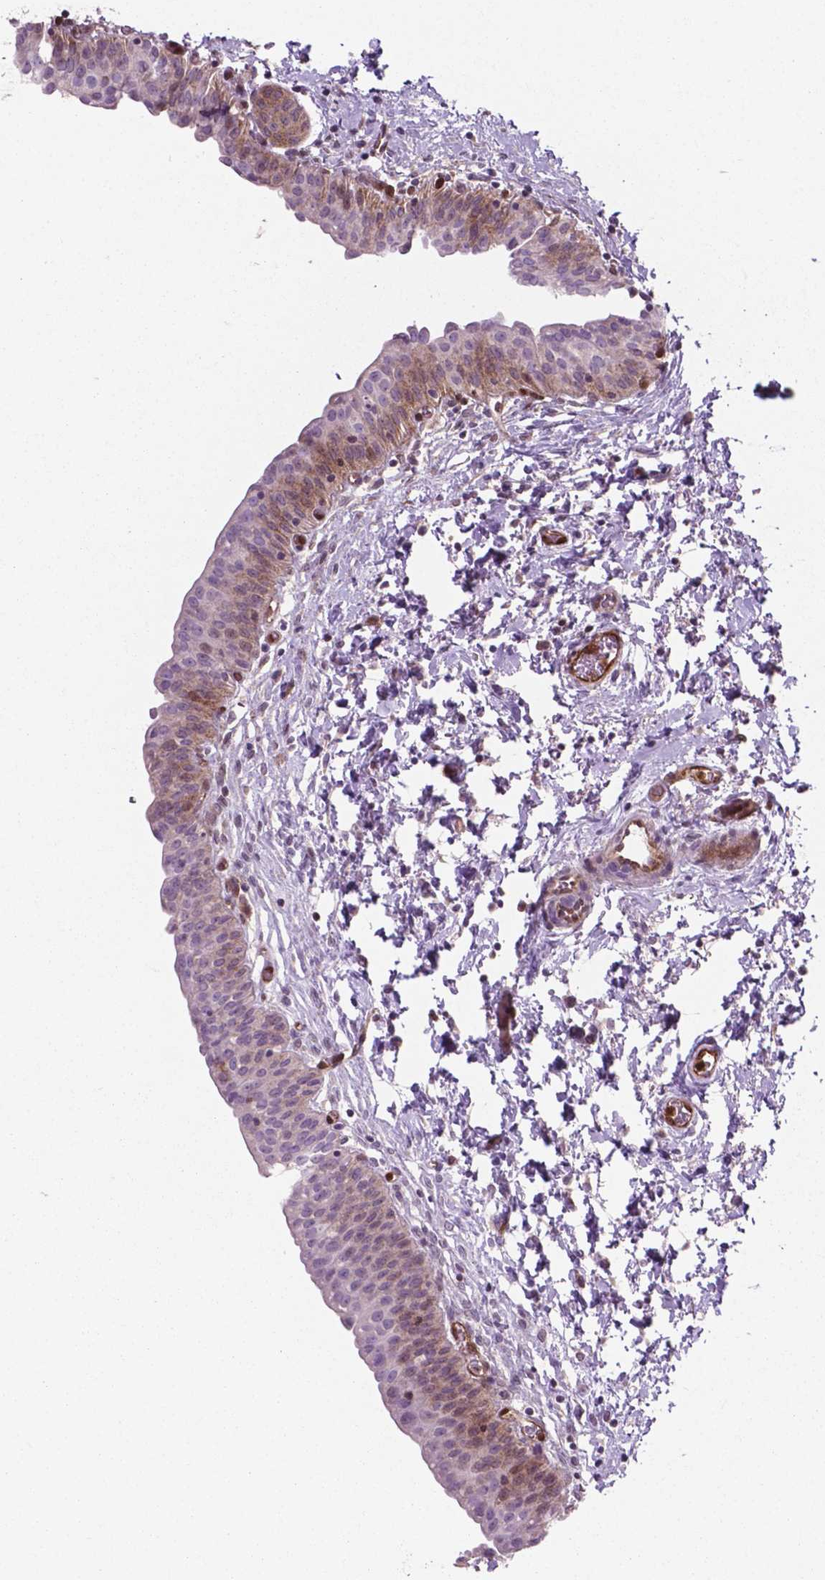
{"staining": {"intensity": "negative", "quantity": "none", "location": "none"}, "tissue": "urinary bladder", "cell_type": "Urothelial cells", "image_type": "normal", "snomed": [{"axis": "morphology", "description": "Normal tissue, NOS"}, {"axis": "topography", "description": "Urinary bladder"}], "caption": "A micrograph of urinary bladder stained for a protein exhibits no brown staining in urothelial cells.", "gene": "LDHA", "patient": {"sex": "male", "age": 56}}